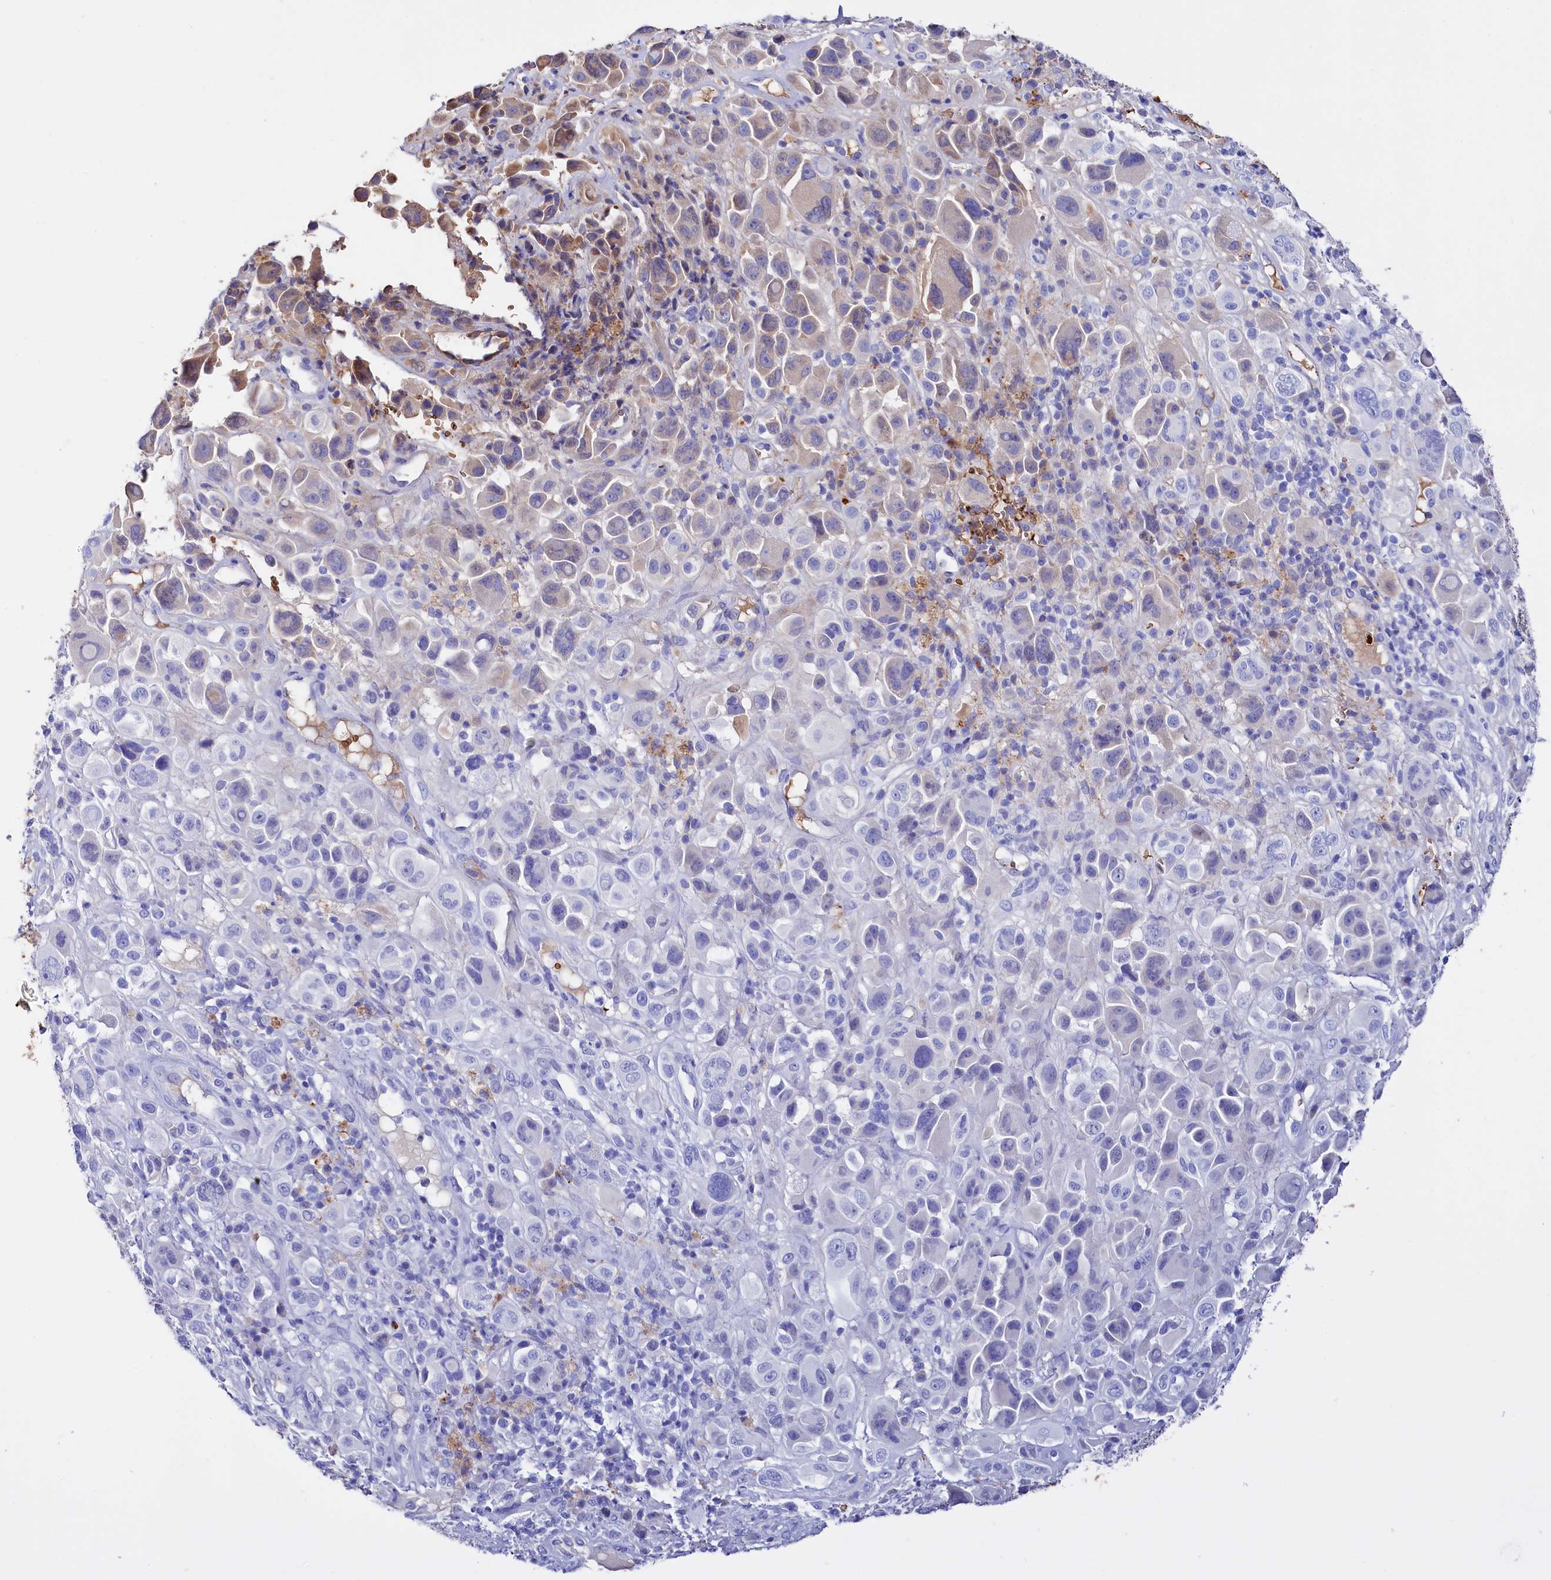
{"staining": {"intensity": "weak", "quantity": "<25%", "location": "cytoplasmic/membranous"}, "tissue": "melanoma", "cell_type": "Tumor cells", "image_type": "cancer", "snomed": [{"axis": "morphology", "description": "Malignant melanoma, NOS"}, {"axis": "topography", "description": "Skin of trunk"}], "caption": "The IHC image has no significant positivity in tumor cells of melanoma tissue.", "gene": "RPUSD3", "patient": {"sex": "male", "age": 71}}